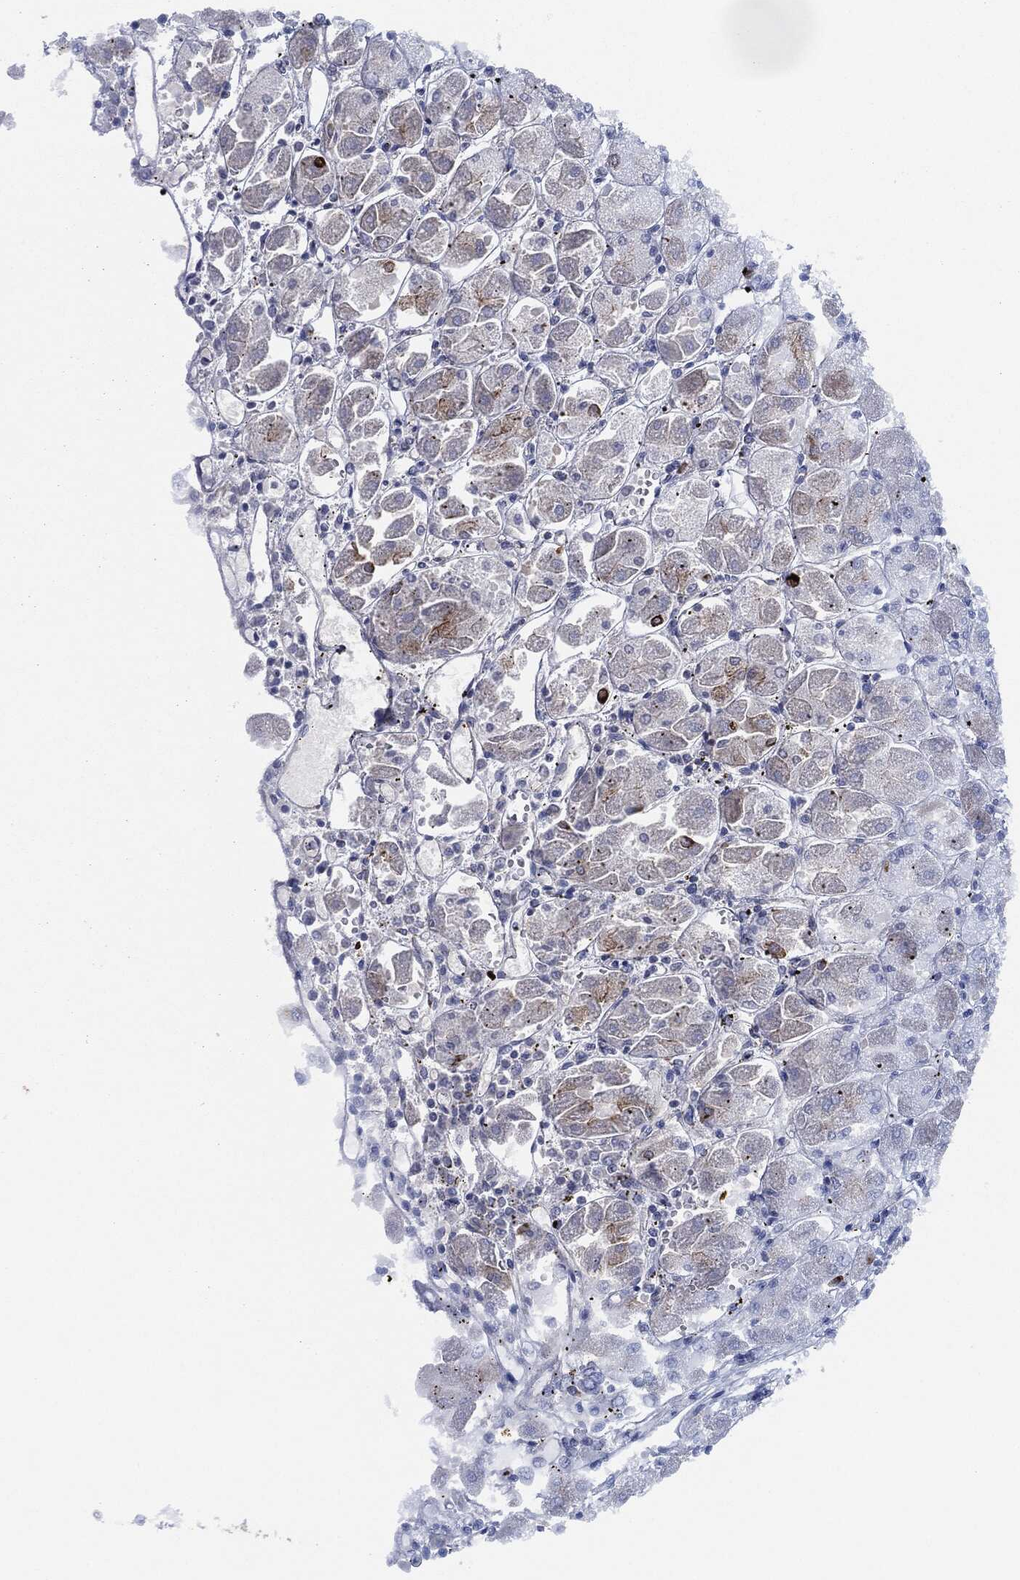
{"staining": {"intensity": "strong", "quantity": ">75%", "location": "cytoplasmic/membranous"}, "tissue": "stomach", "cell_type": "Glandular cells", "image_type": "normal", "snomed": [{"axis": "morphology", "description": "Normal tissue, NOS"}, {"axis": "topography", "description": "Stomach"}], "caption": "IHC micrograph of normal human stomach stained for a protein (brown), which shows high levels of strong cytoplasmic/membranous expression in approximately >75% of glandular cells.", "gene": "SHROOM2", "patient": {"sex": "male", "age": 70}}